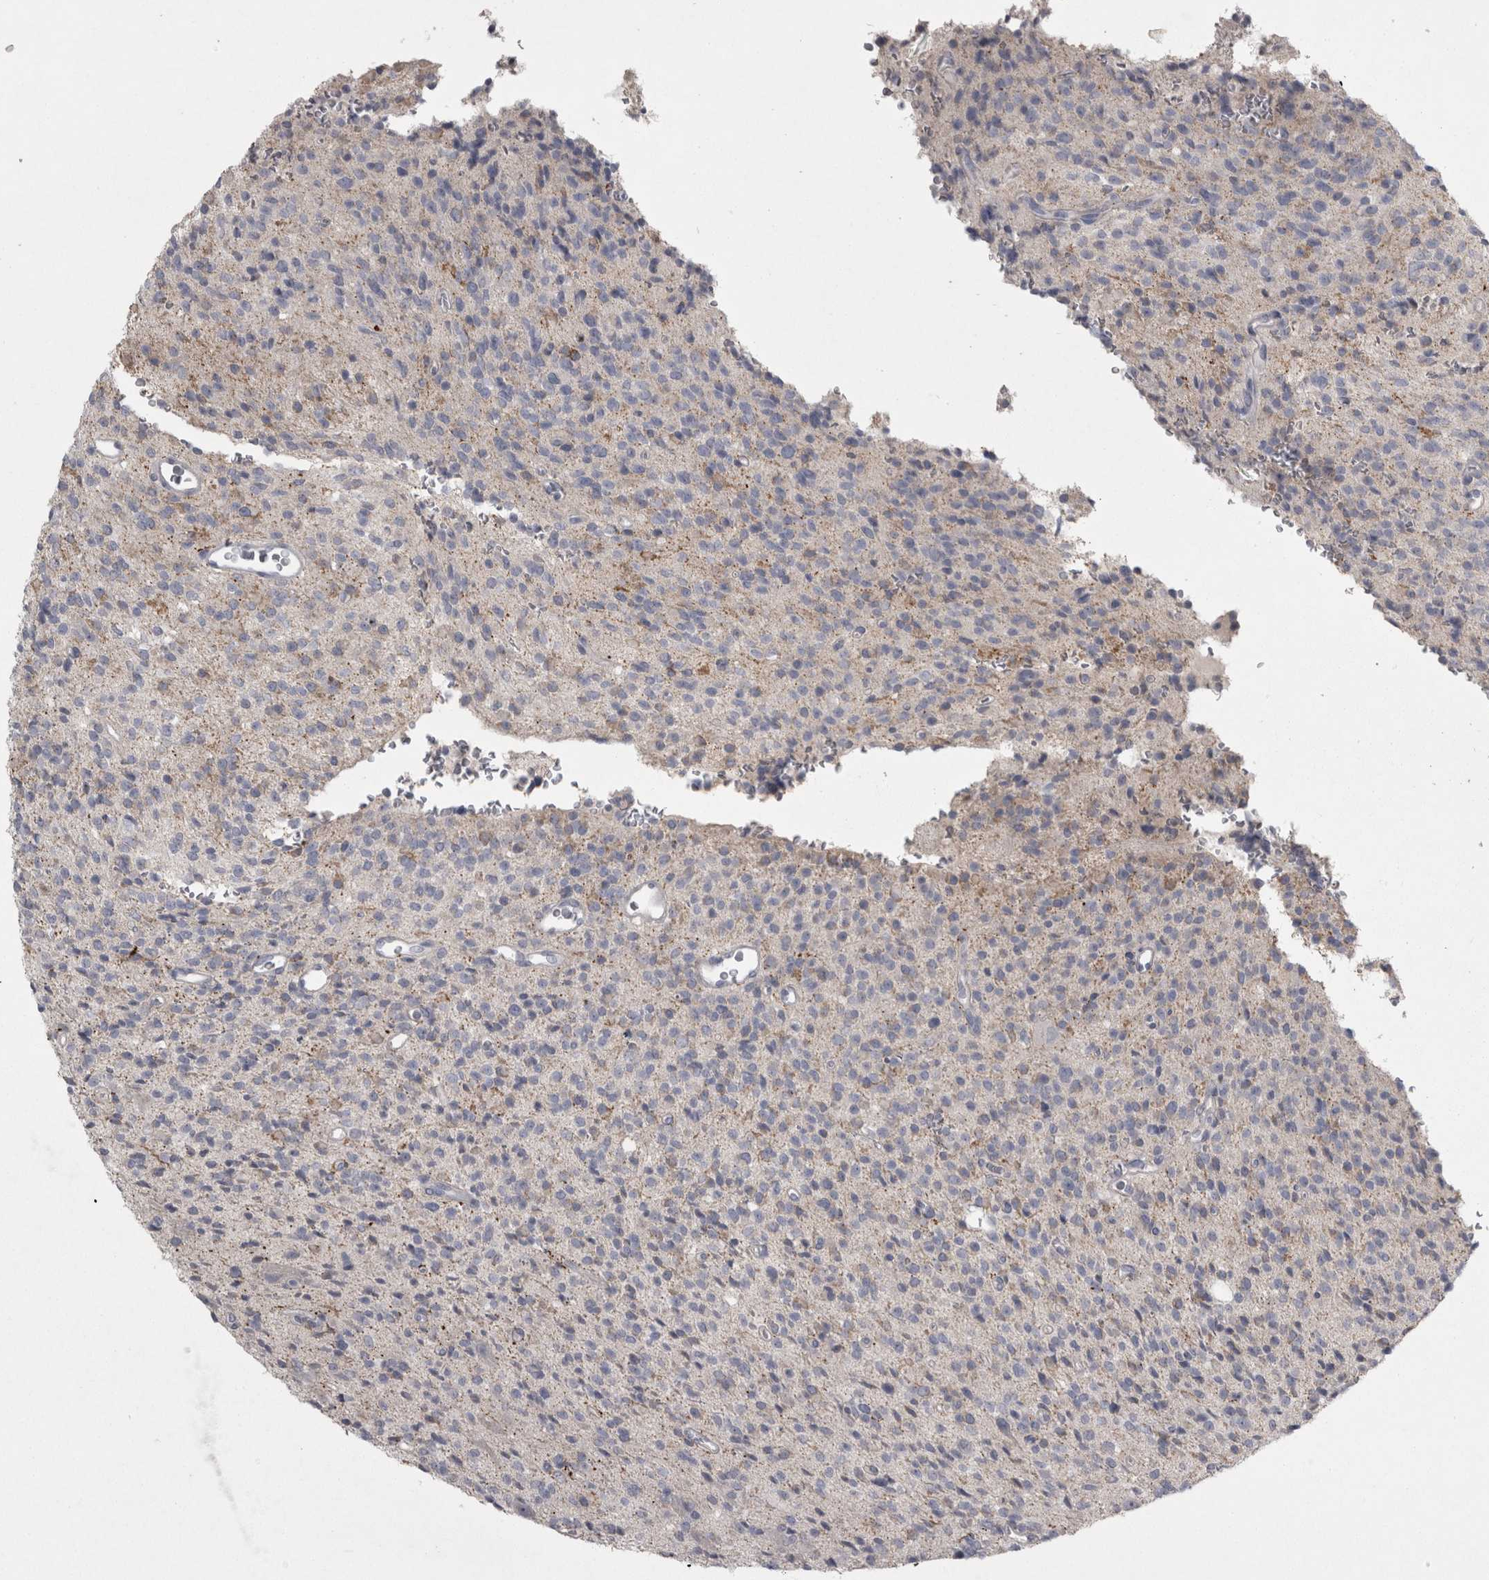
{"staining": {"intensity": "negative", "quantity": "none", "location": "none"}, "tissue": "glioma", "cell_type": "Tumor cells", "image_type": "cancer", "snomed": [{"axis": "morphology", "description": "Glioma, malignant, High grade"}, {"axis": "topography", "description": "Brain"}], "caption": "Human malignant high-grade glioma stained for a protein using immunohistochemistry (IHC) displays no staining in tumor cells.", "gene": "ENPP7", "patient": {"sex": "male", "age": 34}}